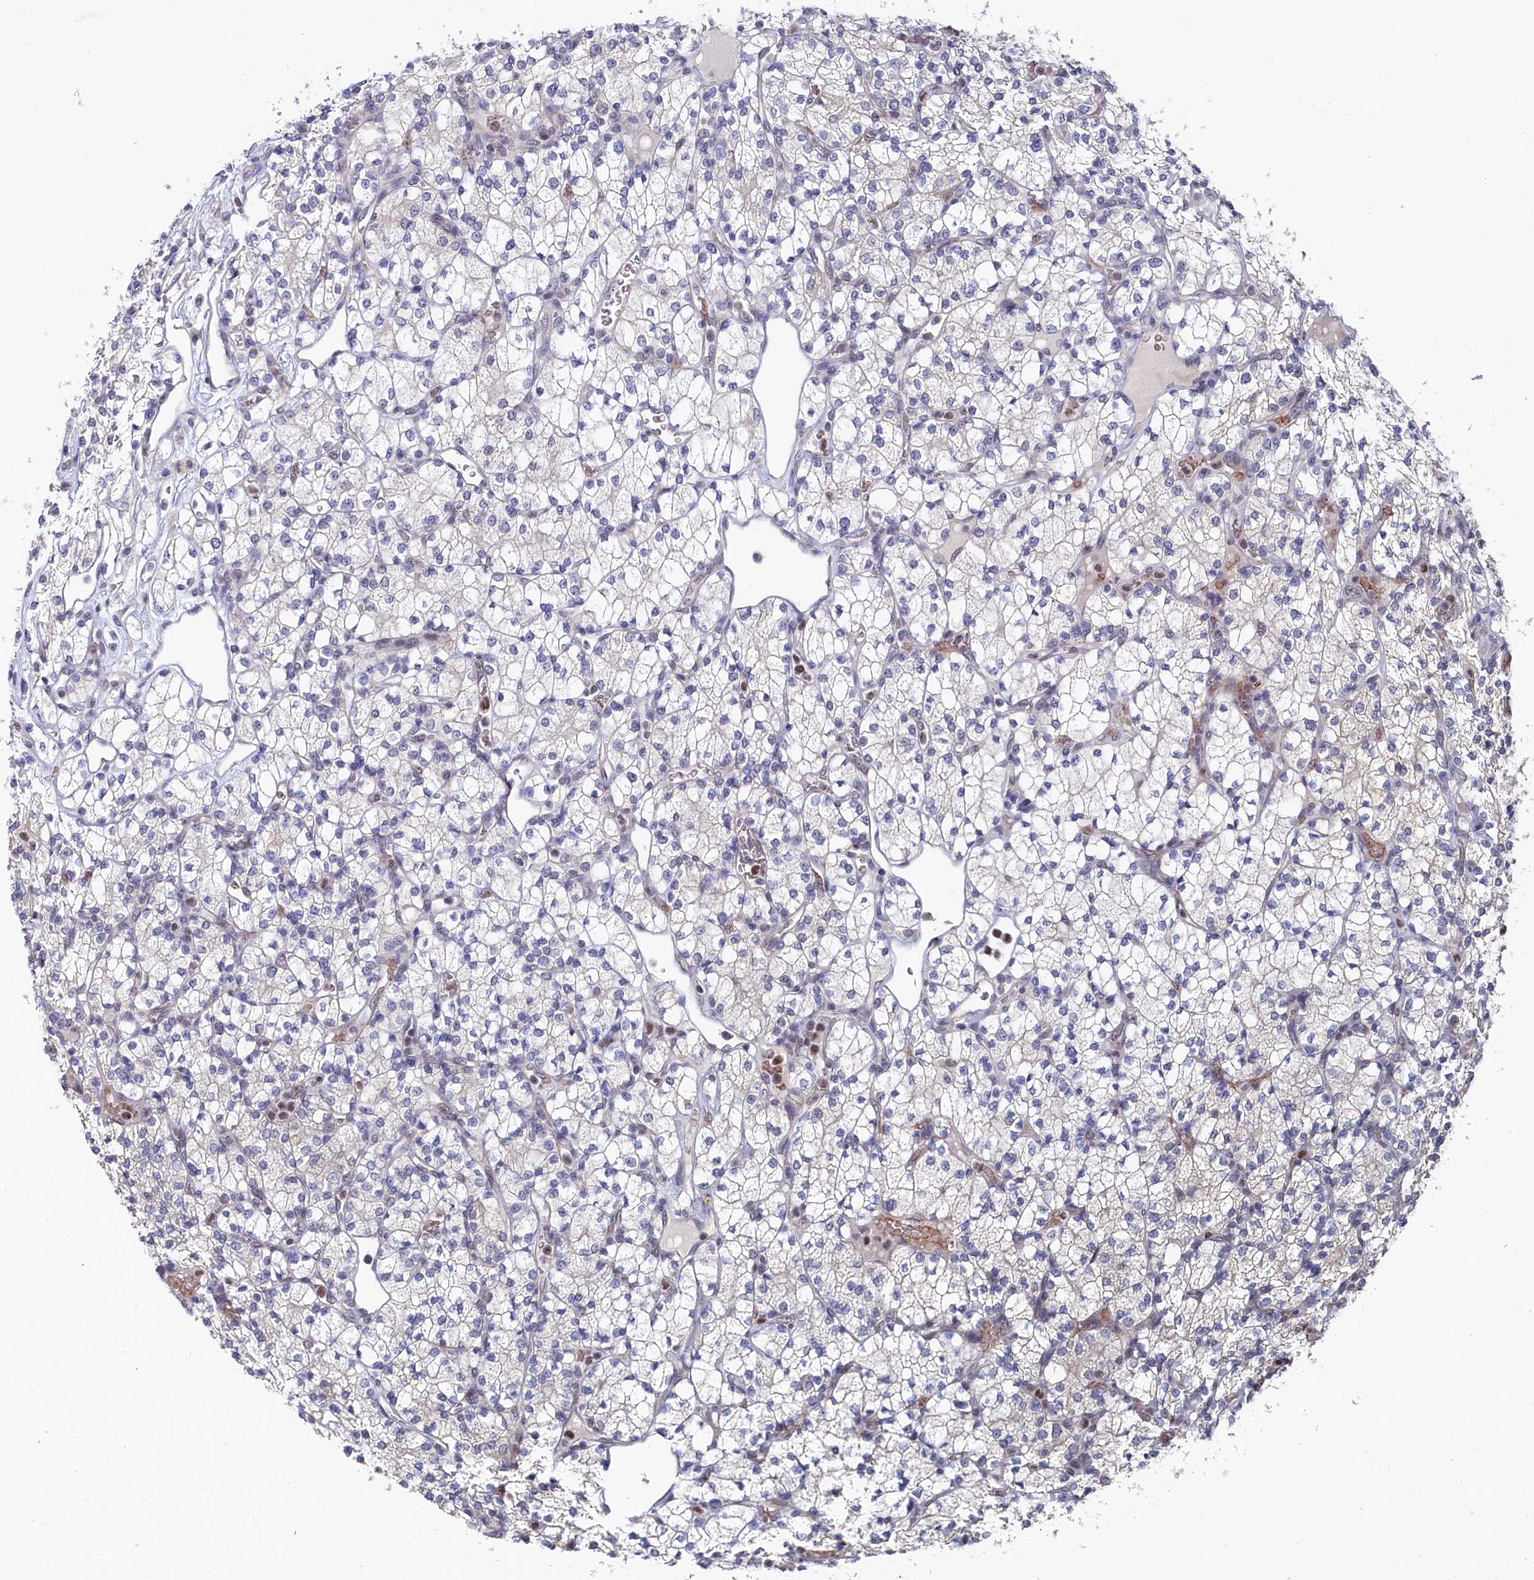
{"staining": {"intensity": "negative", "quantity": "none", "location": "none"}, "tissue": "renal cancer", "cell_type": "Tumor cells", "image_type": "cancer", "snomed": [{"axis": "morphology", "description": "Adenocarcinoma, NOS"}, {"axis": "topography", "description": "Kidney"}], "caption": "Tumor cells show no significant positivity in renal cancer. (Immunohistochemistry, brightfield microscopy, high magnification).", "gene": "TIGD4", "patient": {"sex": "male", "age": 77}}